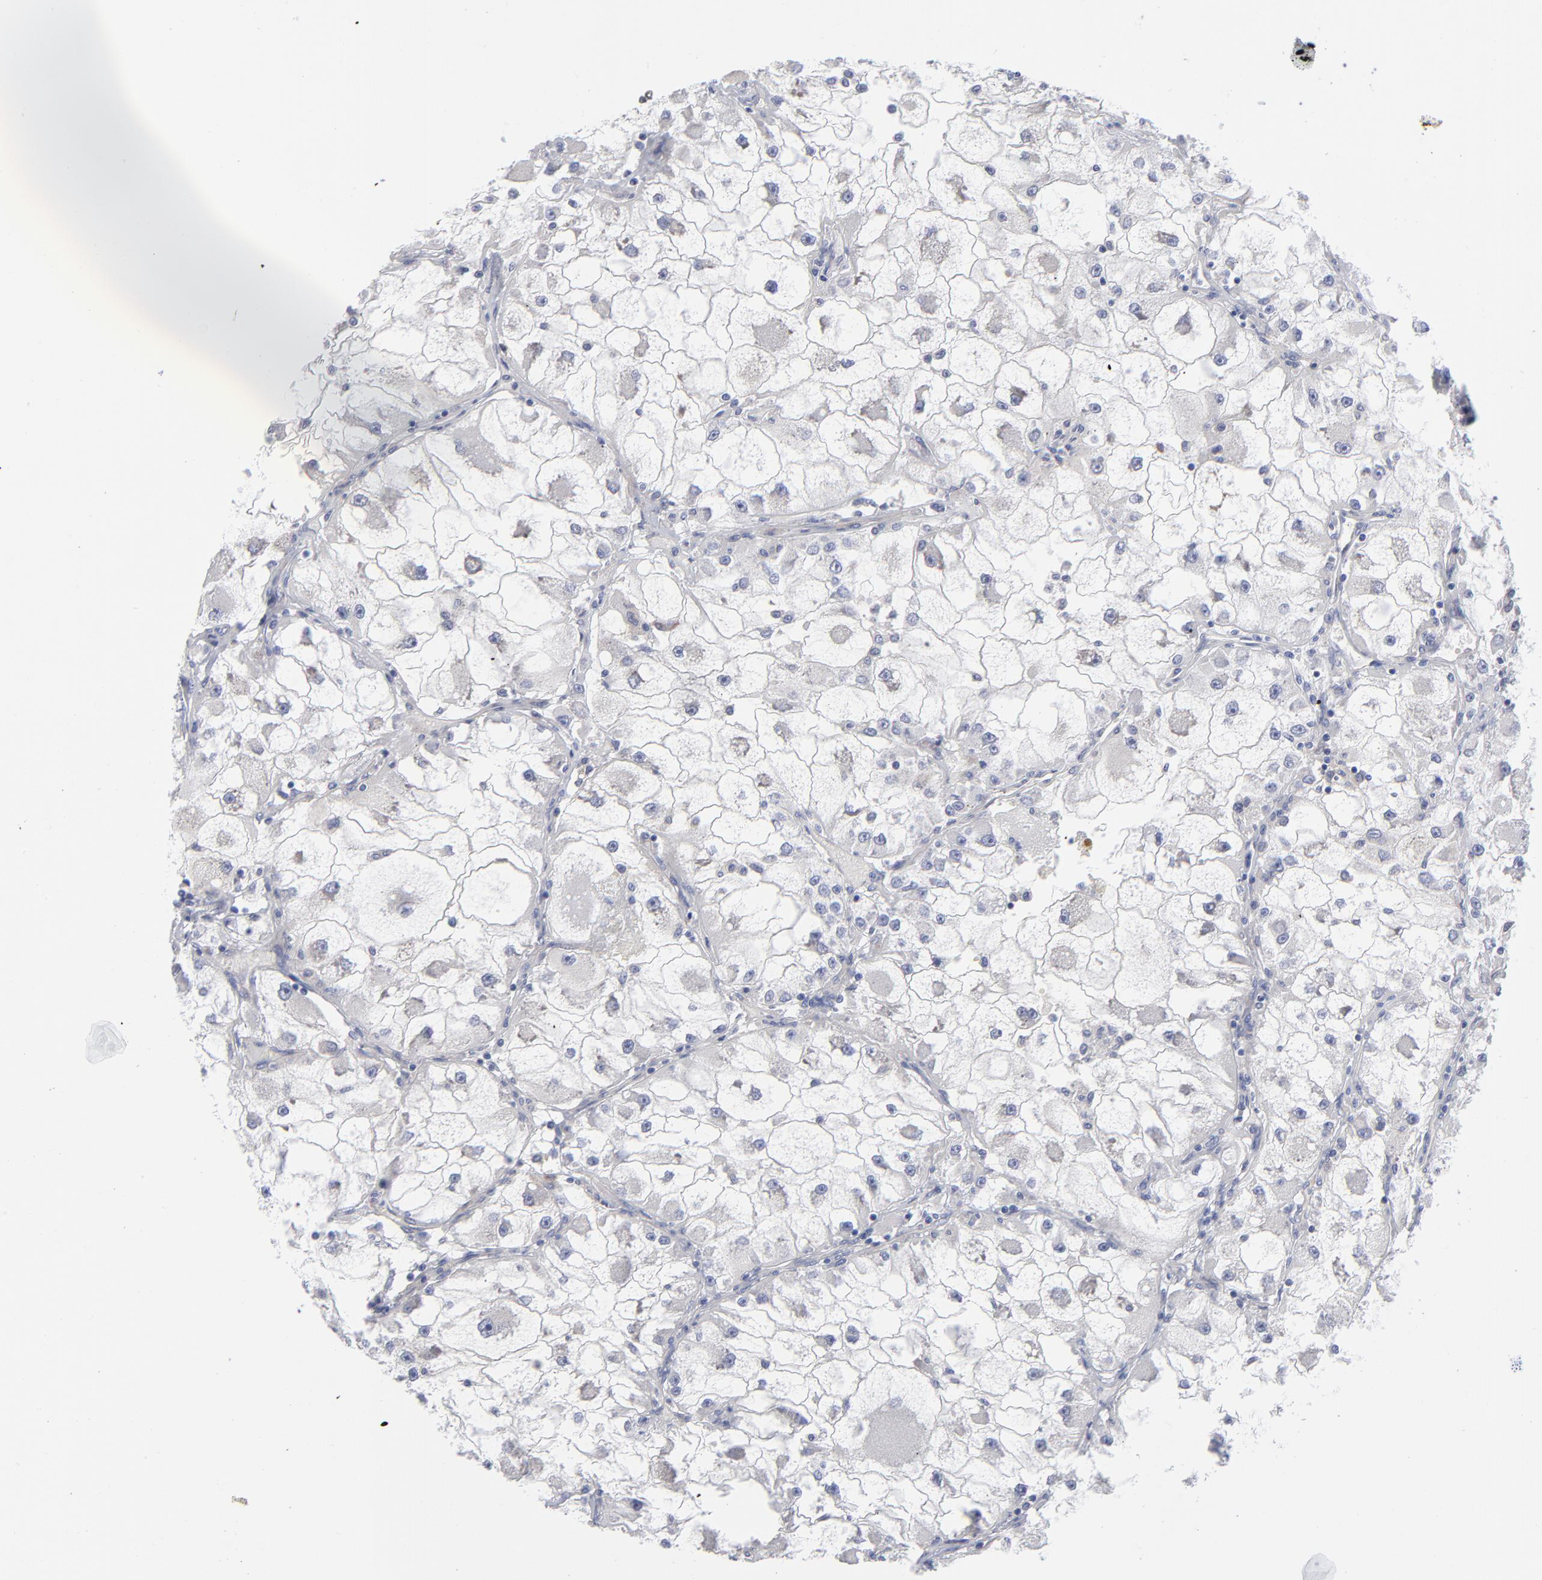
{"staining": {"intensity": "negative", "quantity": "none", "location": "none"}, "tissue": "renal cancer", "cell_type": "Tumor cells", "image_type": "cancer", "snomed": [{"axis": "morphology", "description": "Adenocarcinoma, NOS"}, {"axis": "topography", "description": "Kidney"}], "caption": "High power microscopy photomicrograph of an immunohistochemistry (IHC) image of renal cancer, revealing no significant positivity in tumor cells.", "gene": "NFKBIA", "patient": {"sex": "female", "age": 73}}